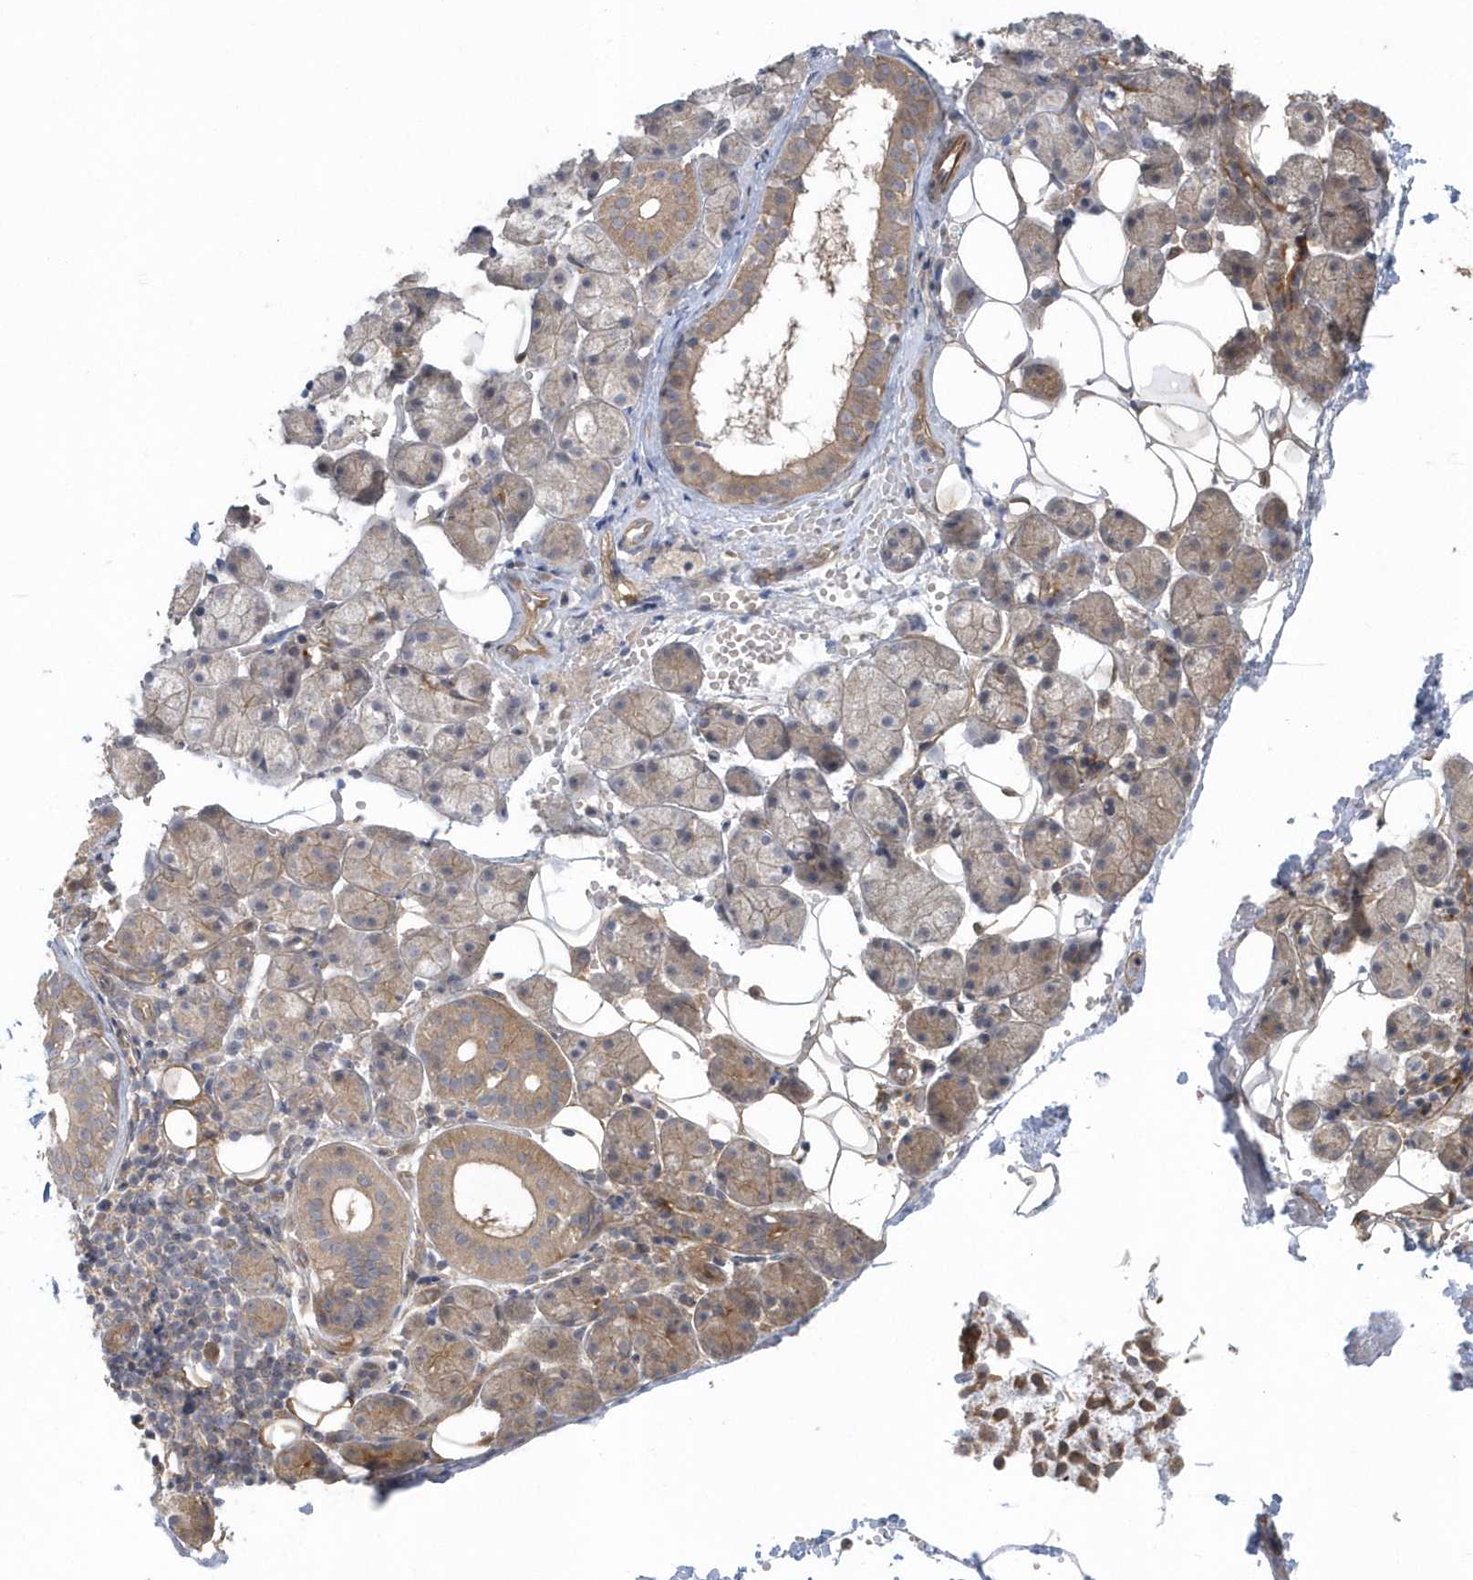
{"staining": {"intensity": "weak", "quantity": "25%-75%", "location": "cytoplasmic/membranous"}, "tissue": "salivary gland", "cell_type": "Glandular cells", "image_type": "normal", "snomed": [{"axis": "morphology", "description": "Normal tissue, NOS"}, {"axis": "topography", "description": "Salivary gland"}], "caption": "Immunohistochemical staining of benign salivary gland shows weak cytoplasmic/membranous protein positivity in about 25%-75% of glandular cells. (Brightfield microscopy of DAB IHC at high magnification).", "gene": "ACTR1A", "patient": {"sex": "female", "age": 33}}